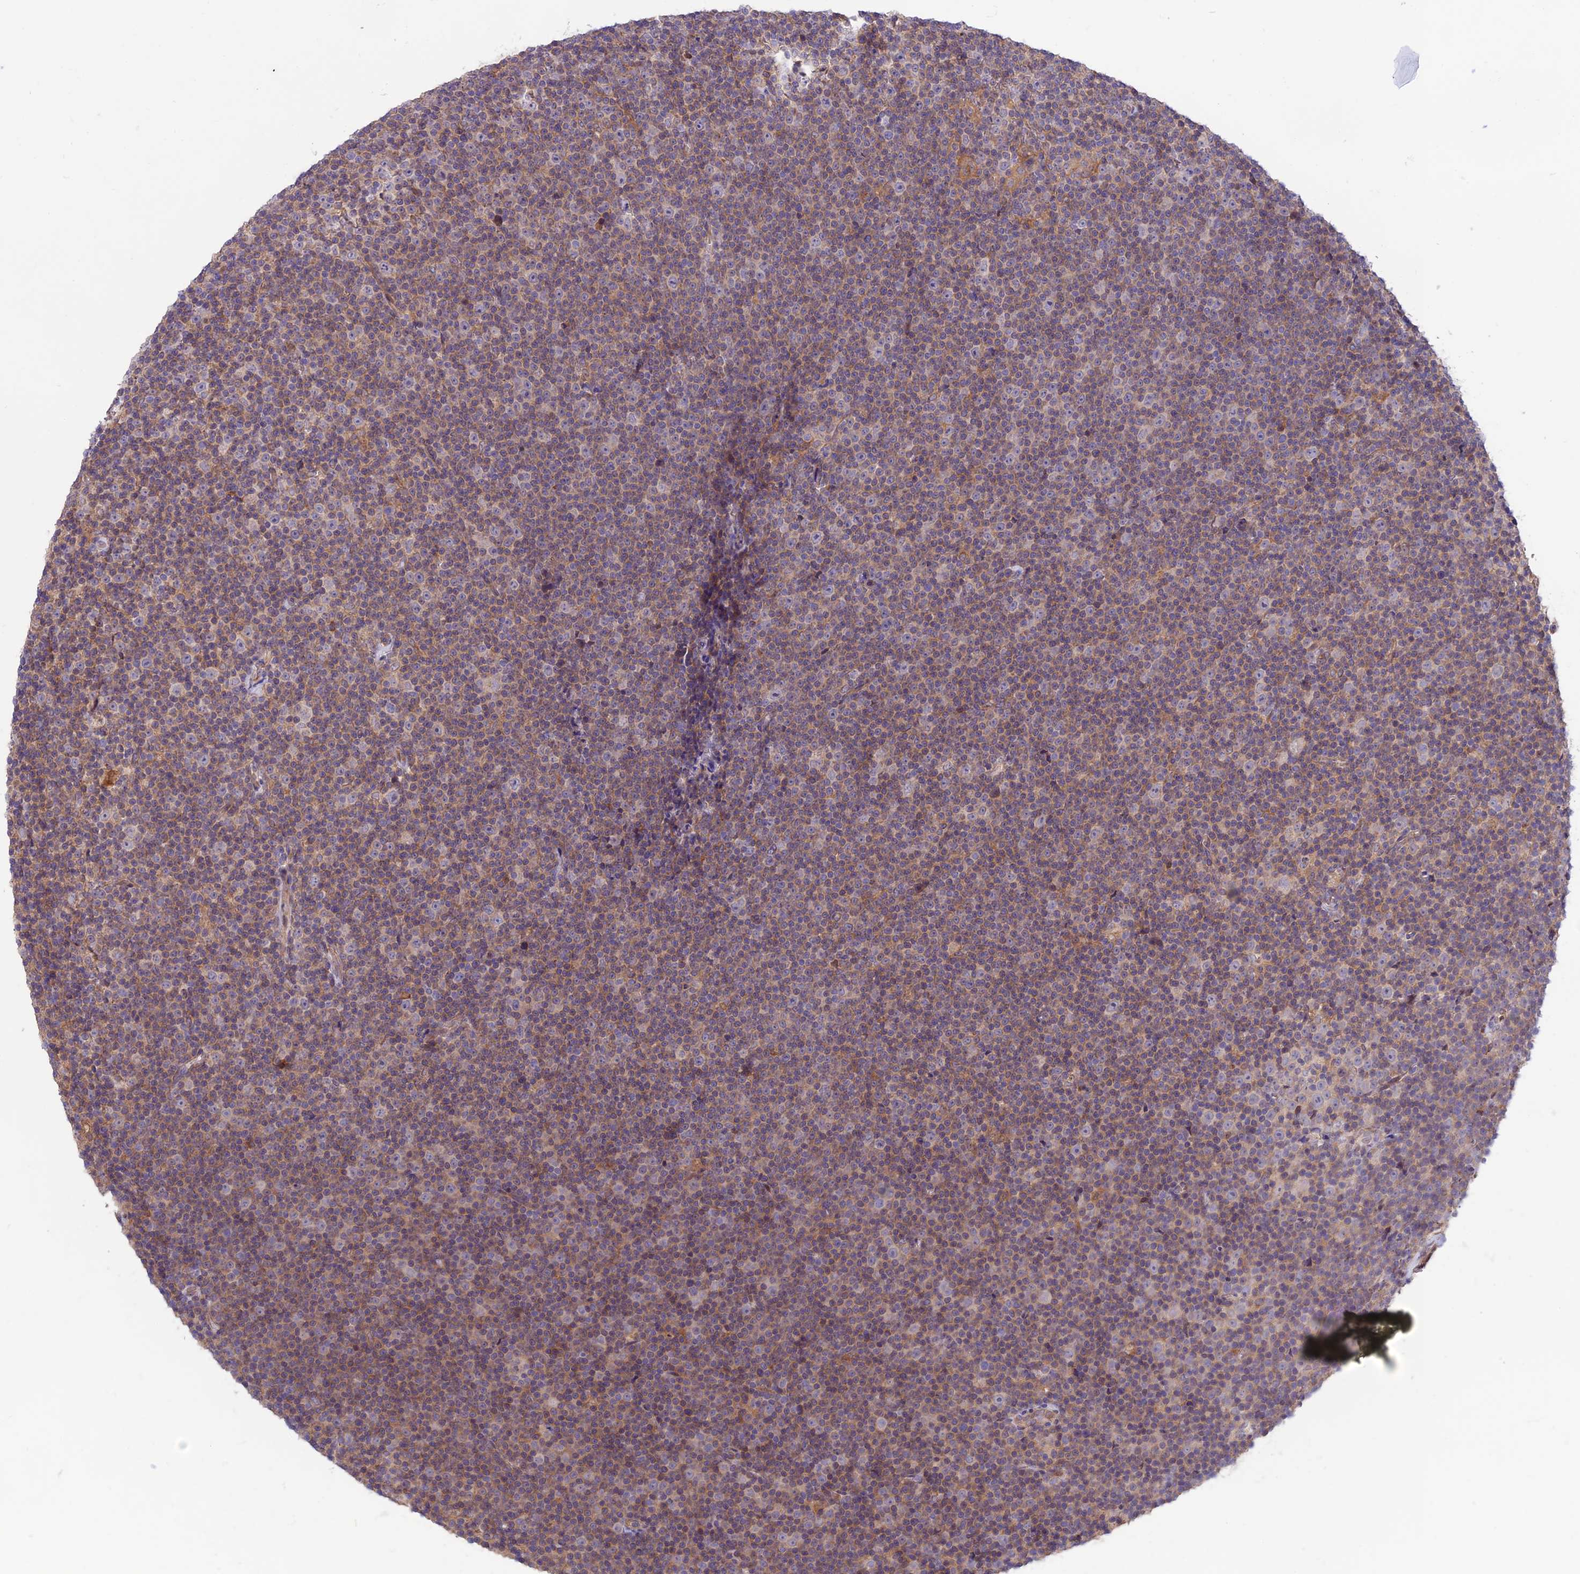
{"staining": {"intensity": "weak", "quantity": "25%-75%", "location": "cytoplasmic/membranous"}, "tissue": "lymphoma", "cell_type": "Tumor cells", "image_type": "cancer", "snomed": [{"axis": "morphology", "description": "Malignant lymphoma, non-Hodgkin's type, Low grade"}, {"axis": "topography", "description": "Lymph node"}], "caption": "A histopathology image of lymphoma stained for a protein shows weak cytoplasmic/membranous brown staining in tumor cells.", "gene": "COG8", "patient": {"sex": "female", "age": 67}}